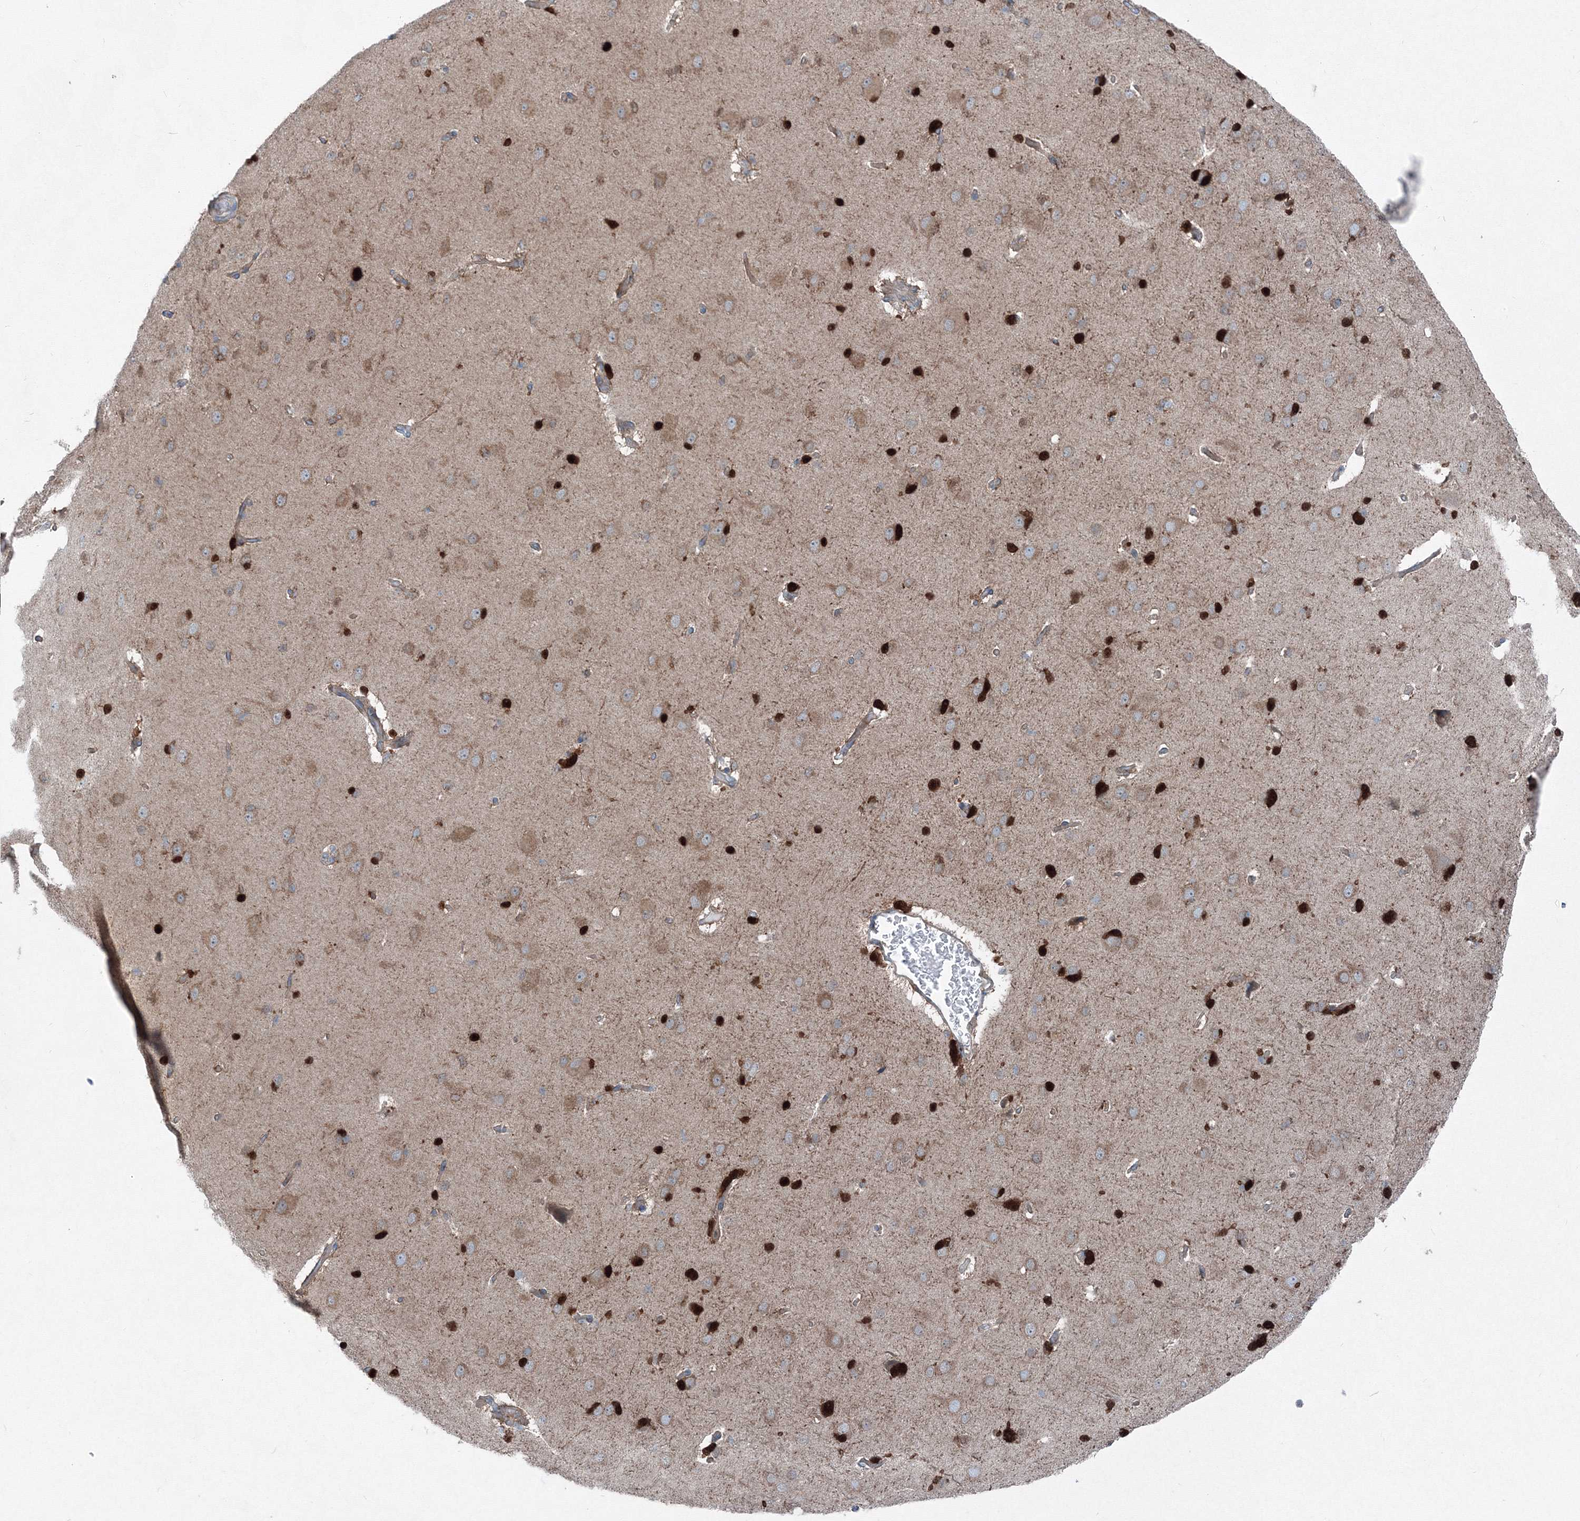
{"staining": {"intensity": "weak", "quantity": ">75%", "location": "cytoplasmic/membranous"}, "tissue": "cerebral cortex", "cell_type": "Endothelial cells", "image_type": "normal", "snomed": [{"axis": "morphology", "description": "Normal tissue, NOS"}, {"axis": "topography", "description": "Cerebral cortex"}], "caption": "Immunohistochemistry of unremarkable human cerebral cortex exhibits low levels of weak cytoplasmic/membranous expression in approximately >75% of endothelial cells. Nuclei are stained in blue.", "gene": "TPRKB", "patient": {"sex": "male", "age": 62}}